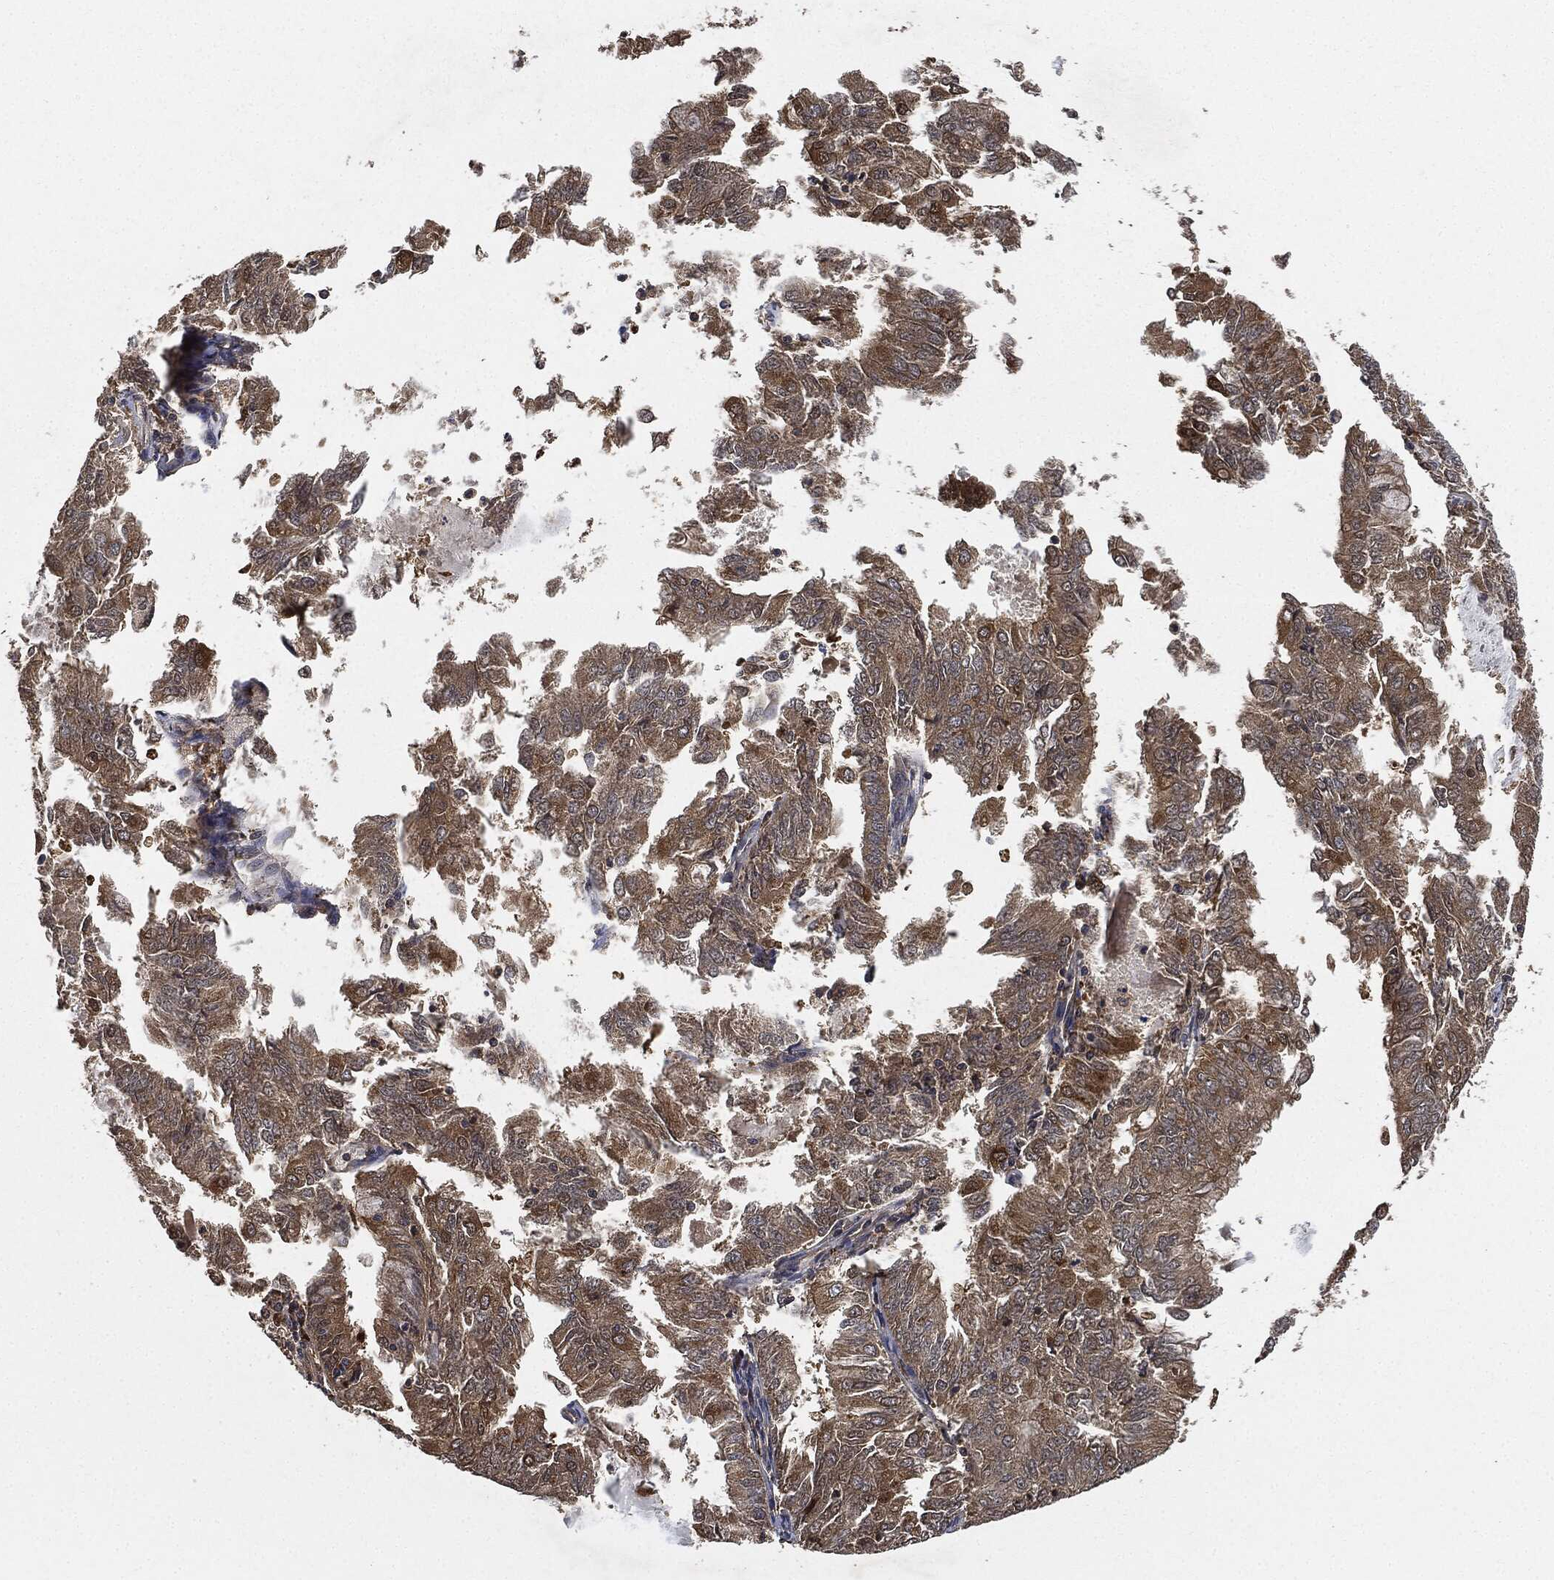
{"staining": {"intensity": "moderate", "quantity": ">75%", "location": "cytoplasmic/membranous"}, "tissue": "endometrial cancer", "cell_type": "Tumor cells", "image_type": "cancer", "snomed": [{"axis": "morphology", "description": "Adenocarcinoma, NOS"}, {"axis": "topography", "description": "Endometrium"}], "caption": "Protein expression by IHC demonstrates moderate cytoplasmic/membranous expression in approximately >75% of tumor cells in adenocarcinoma (endometrial).", "gene": "BRAF", "patient": {"sex": "female", "age": 57}}